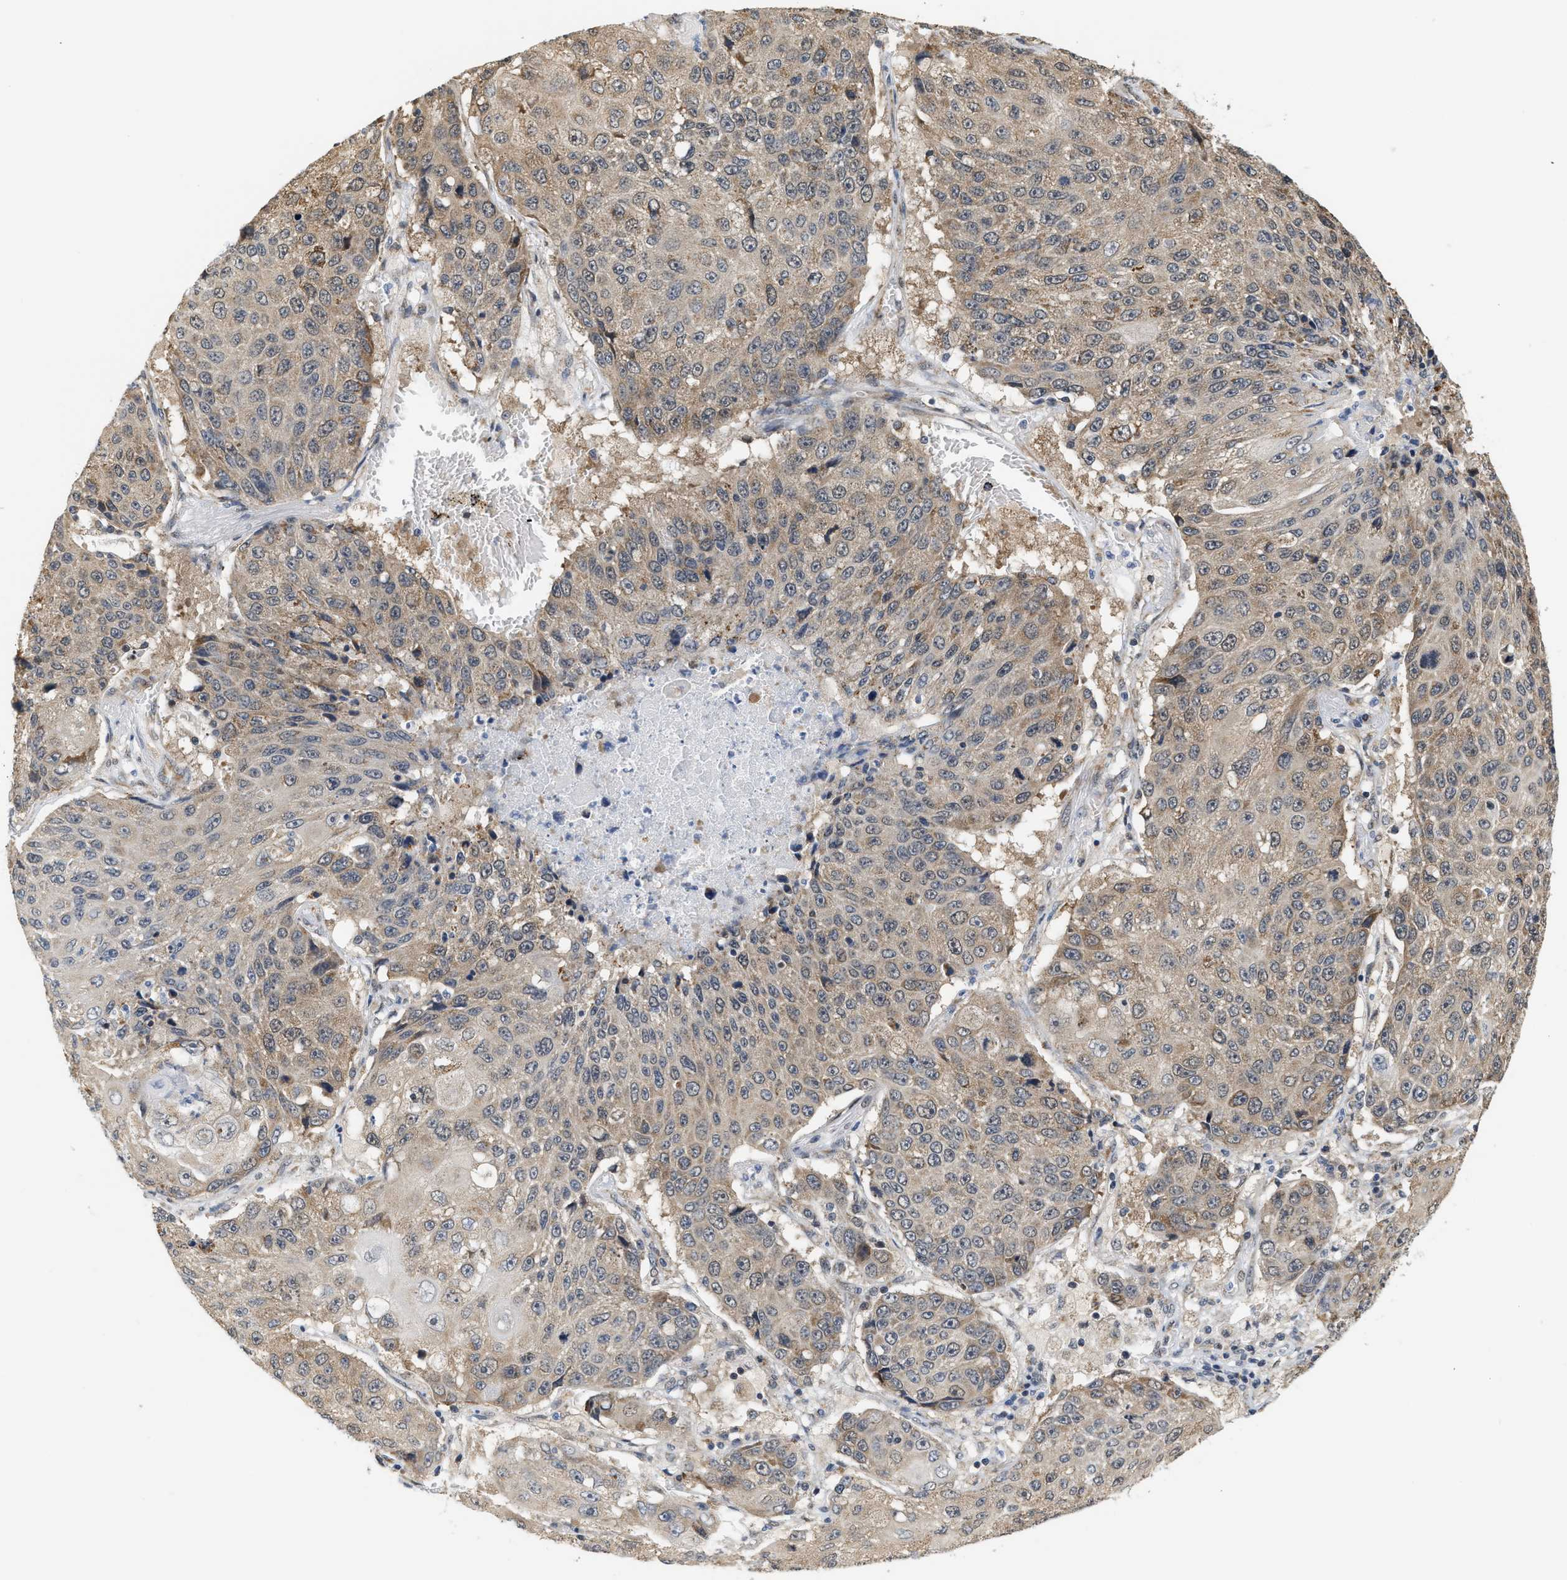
{"staining": {"intensity": "weak", "quantity": ">75%", "location": "cytoplasmic/membranous"}, "tissue": "lung cancer", "cell_type": "Tumor cells", "image_type": "cancer", "snomed": [{"axis": "morphology", "description": "Squamous cell carcinoma, NOS"}, {"axis": "topography", "description": "Lung"}], "caption": "High-power microscopy captured an immunohistochemistry micrograph of lung cancer, revealing weak cytoplasmic/membranous expression in approximately >75% of tumor cells.", "gene": "GIGYF1", "patient": {"sex": "male", "age": 61}}